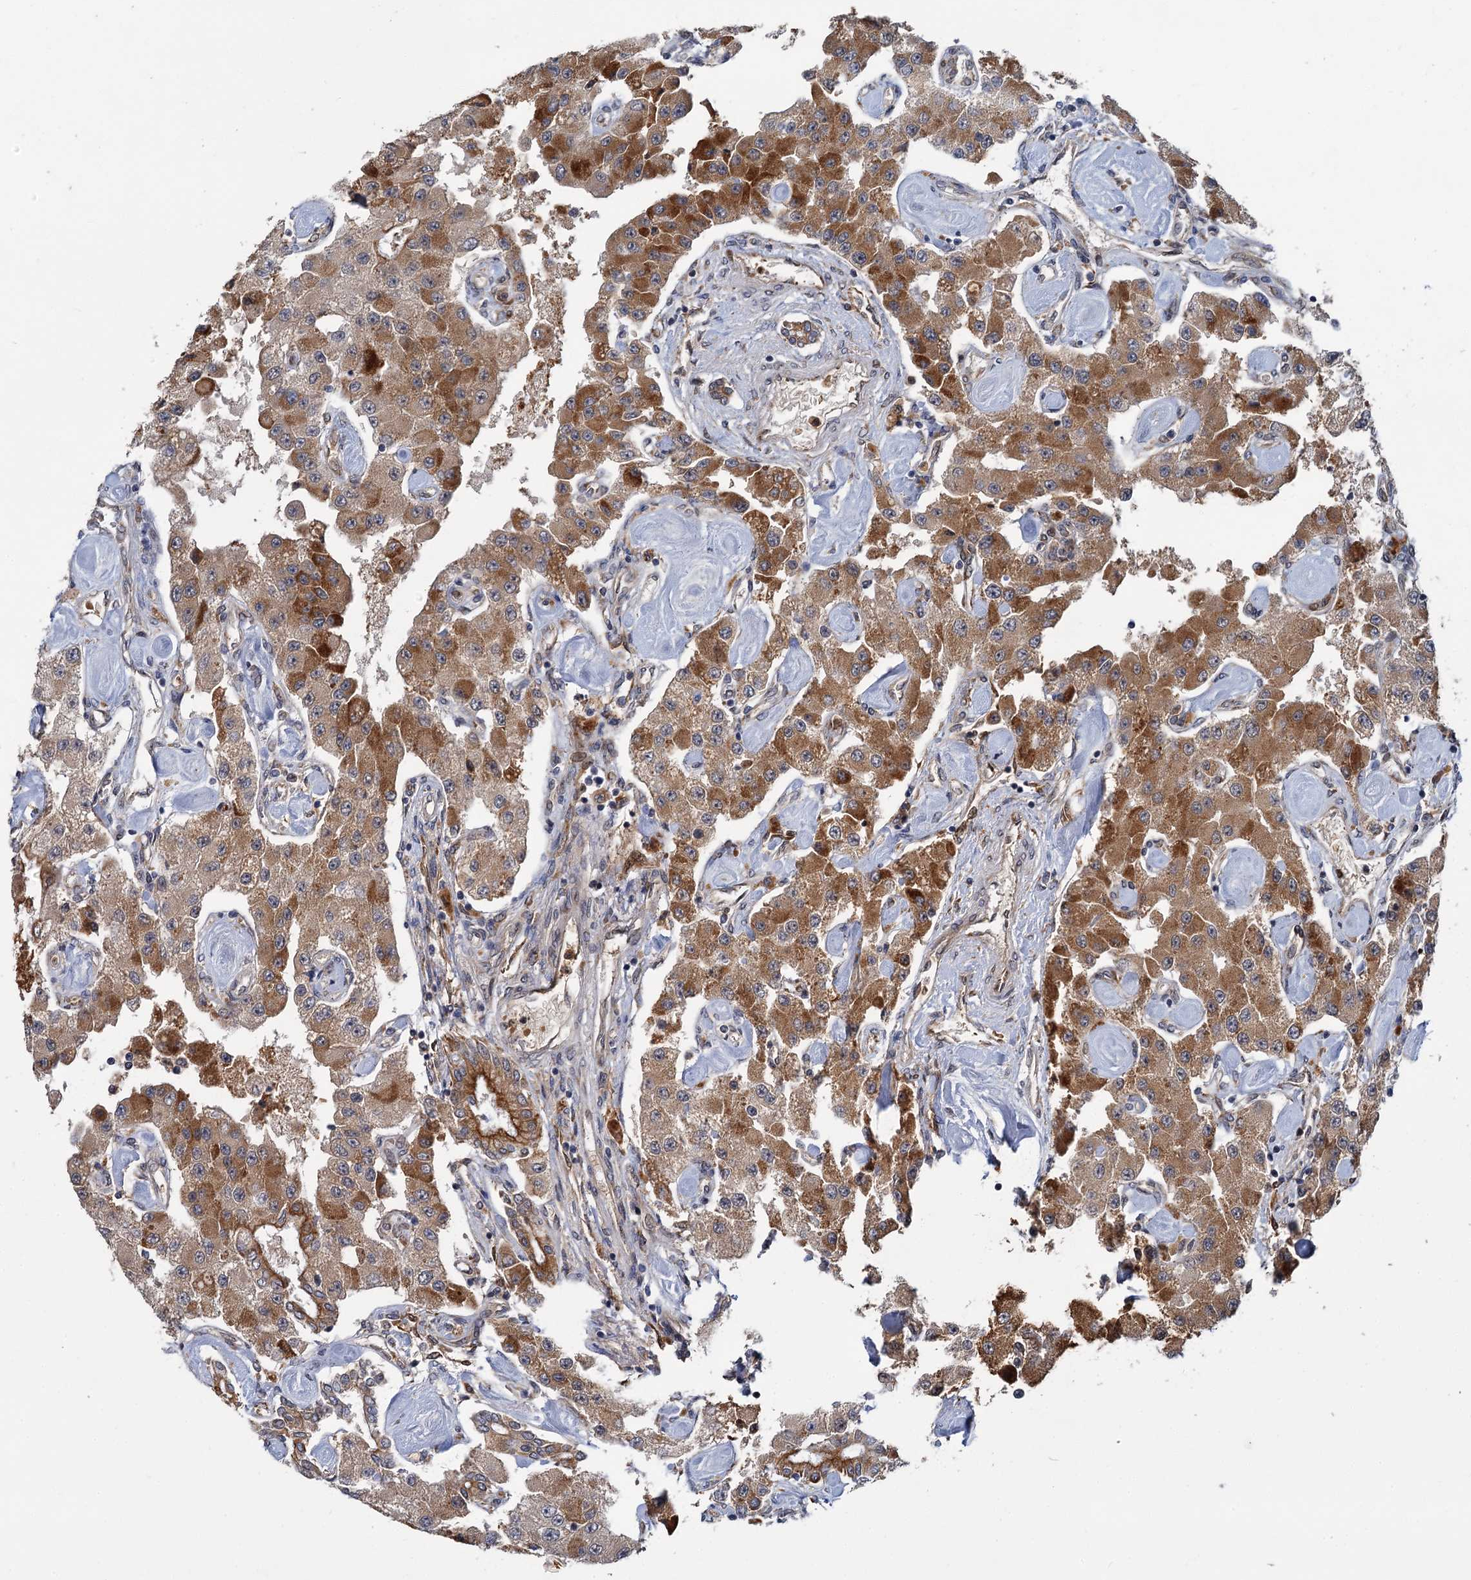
{"staining": {"intensity": "moderate", "quantity": ">75%", "location": "cytoplasmic/membranous"}, "tissue": "carcinoid", "cell_type": "Tumor cells", "image_type": "cancer", "snomed": [{"axis": "morphology", "description": "Carcinoid, malignant, NOS"}, {"axis": "topography", "description": "Pancreas"}], "caption": "IHC of human malignant carcinoid shows medium levels of moderate cytoplasmic/membranous positivity in about >75% of tumor cells. The staining is performed using DAB brown chromogen to label protein expression. The nuclei are counter-stained blue using hematoxylin.", "gene": "APBA2", "patient": {"sex": "male", "age": 41}}